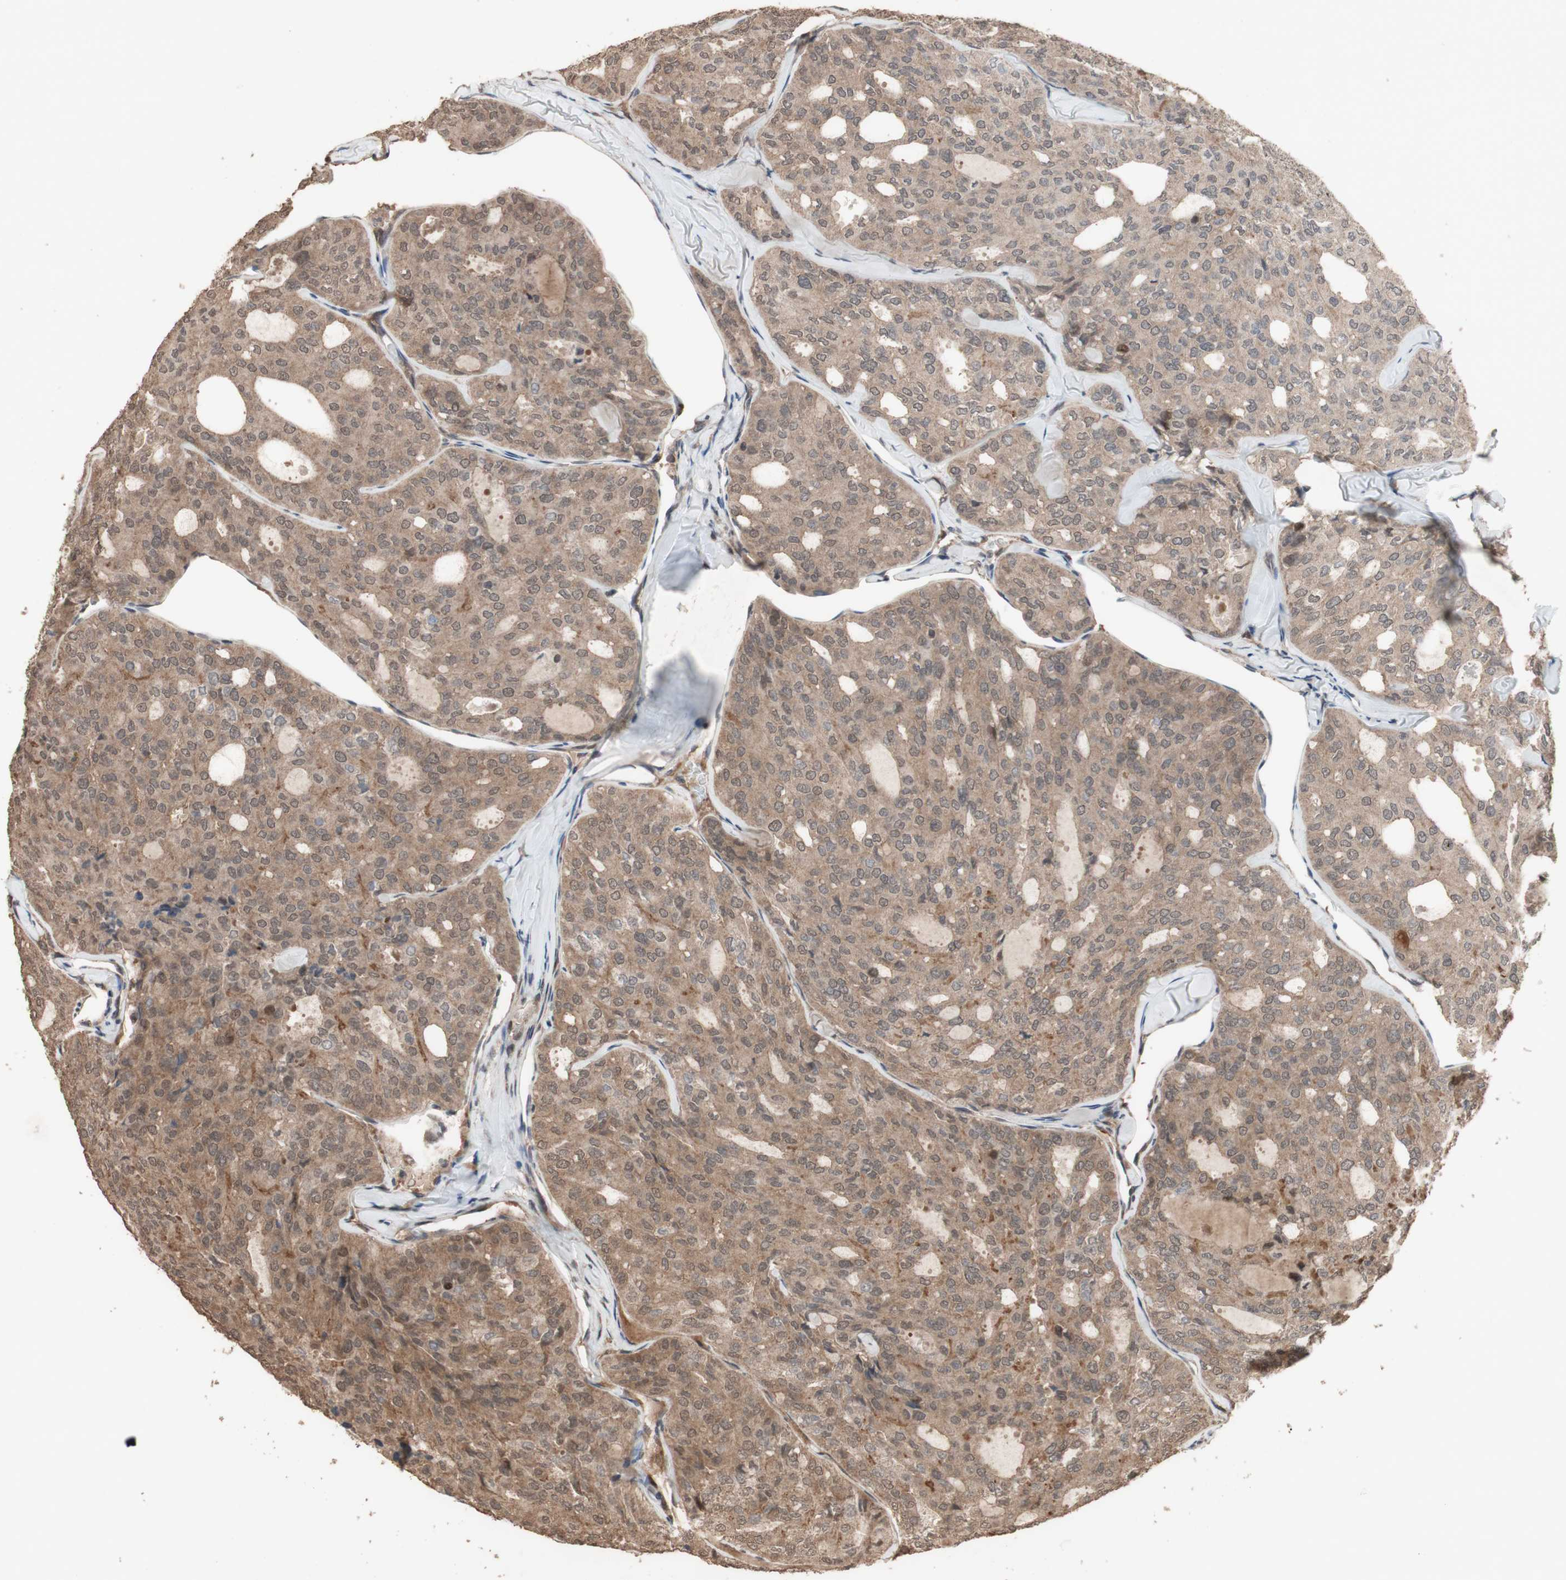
{"staining": {"intensity": "moderate", "quantity": ">75%", "location": "cytoplasmic/membranous"}, "tissue": "thyroid cancer", "cell_type": "Tumor cells", "image_type": "cancer", "snomed": [{"axis": "morphology", "description": "Follicular adenoma carcinoma, NOS"}, {"axis": "topography", "description": "Thyroid gland"}], "caption": "Immunohistochemical staining of human thyroid cancer (follicular adenoma carcinoma) displays medium levels of moderate cytoplasmic/membranous positivity in about >75% of tumor cells.", "gene": "KANSL1", "patient": {"sex": "male", "age": 75}}